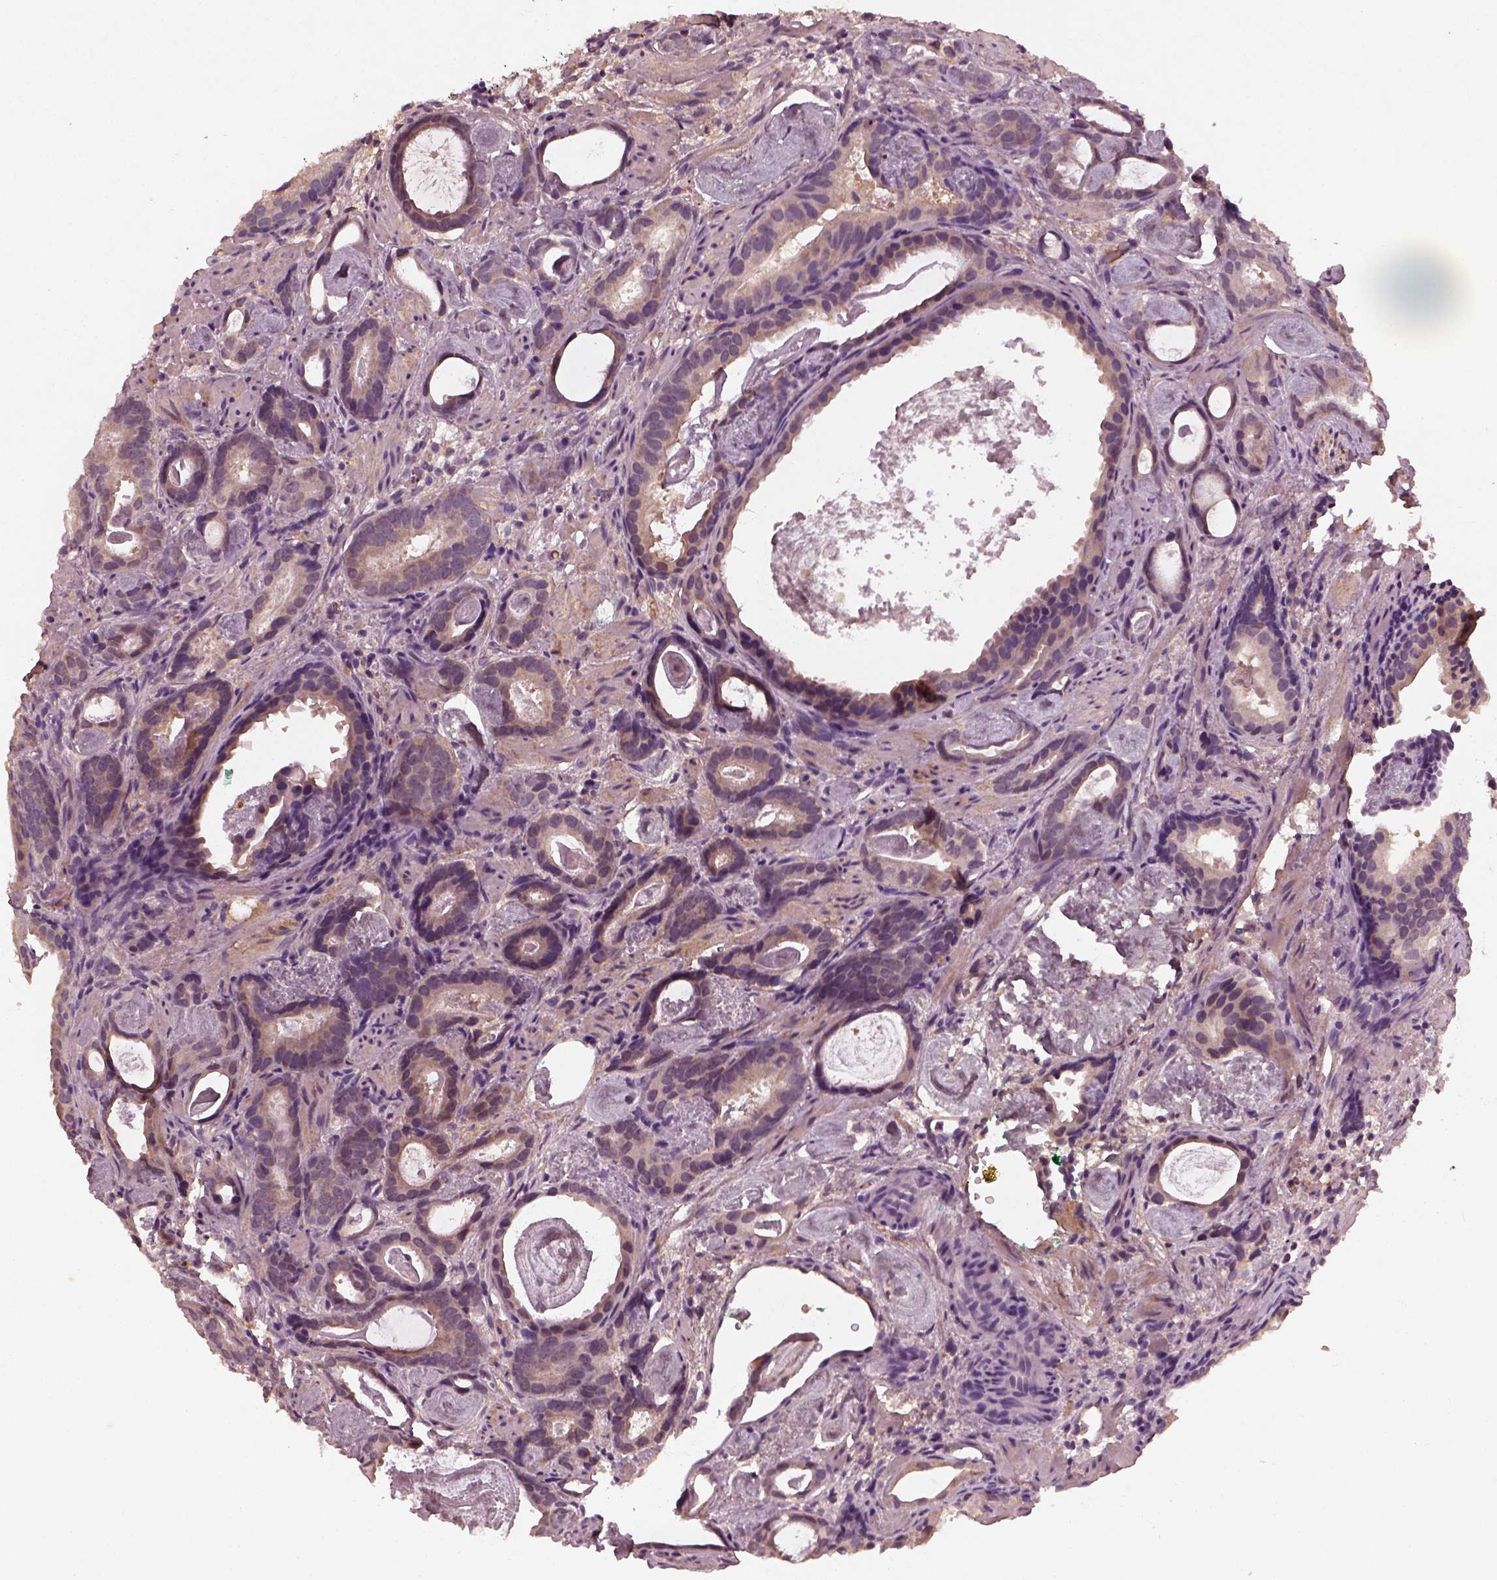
{"staining": {"intensity": "weak", "quantity": ">75%", "location": "cytoplasmic/membranous"}, "tissue": "prostate cancer", "cell_type": "Tumor cells", "image_type": "cancer", "snomed": [{"axis": "morphology", "description": "Adenocarcinoma, Low grade"}, {"axis": "topography", "description": "Prostate and seminal vesicle, NOS"}], "caption": "Prostate cancer stained with immunohistochemistry (IHC) exhibits weak cytoplasmic/membranous staining in about >75% of tumor cells. Using DAB (3,3'-diaminobenzidine) (brown) and hematoxylin (blue) stains, captured at high magnification using brightfield microscopy.", "gene": "FRRS1L", "patient": {"sex": "male", "age": 71}}